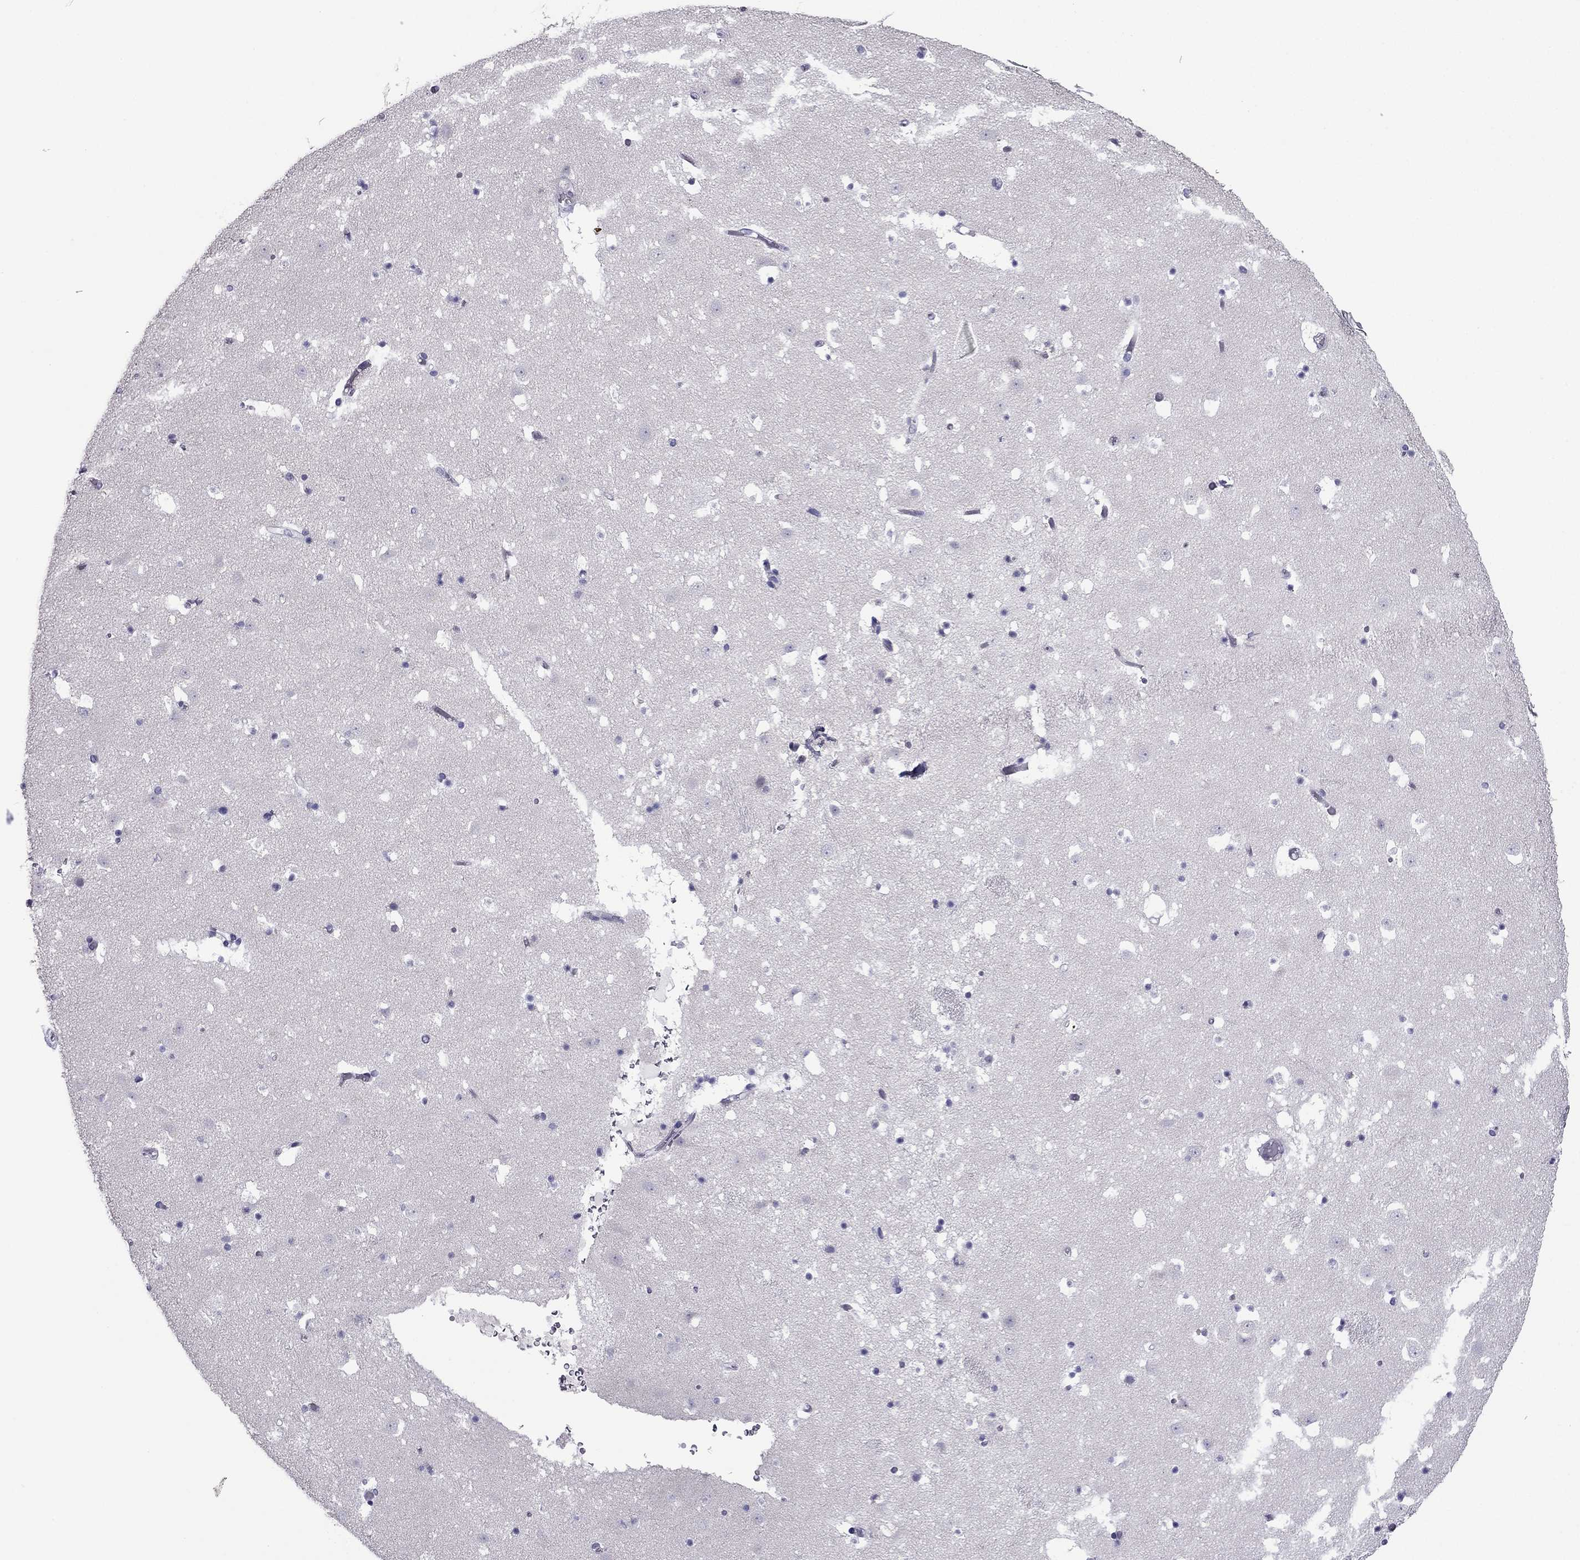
{"staining": {"intensity": "negative", "quantity": "none", "location": "none"}, "tissue": "caudate", "cell_type": "Glial cells", "image_type": "normal", "snomed": [{"axis": "morphology", "description": "Normal tissue, NOS"}, {"axis": "topography", "description": "Lateral ventricle wall"}], "caption": "Immunohistochemical staining of normal caudate exhibits no significant staining in glial cells.", "gene": "MYBPH", "patient": {"sex": "female", "age": 42}}